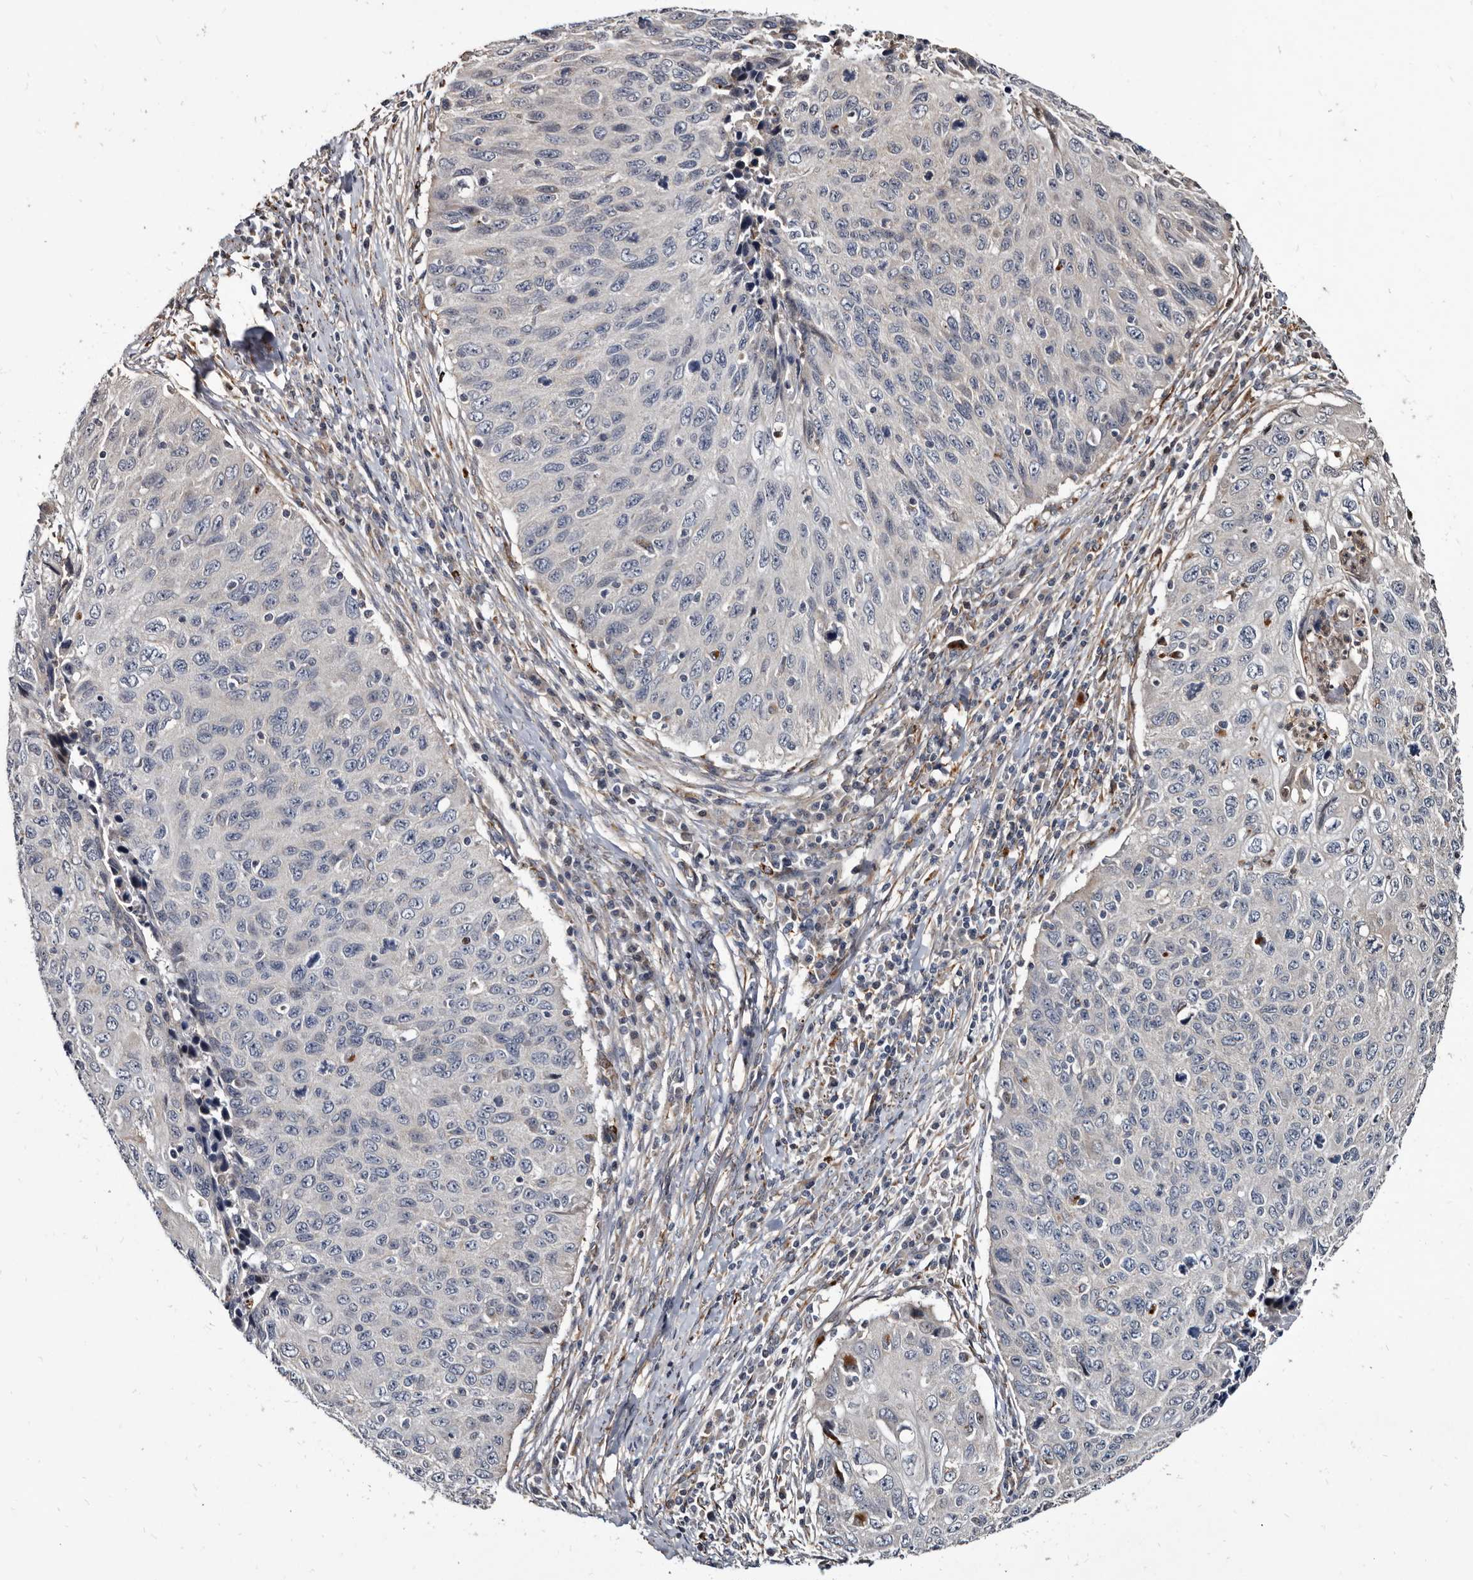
{"staining": {"intensity": "negative", "quantity": "none", "location": "none"}, "tissue": "cervical cancer", "cell_type": "Tumor cells", "image_type": "cancer", "snomed": [{"axis": "morphology", "description": "Squamous cell carcinoma, NOS"}, {"axis": "topography", "description": "Cervix"}], "caption": "Immunohistochemistry (IHC) image of cervical cancer (squamous cell carcinoma) stained for a protein (brown), which displays no staining in tumor cells.", "gene": "CTSA", "patient": {"sex": "female", "age": 53}}